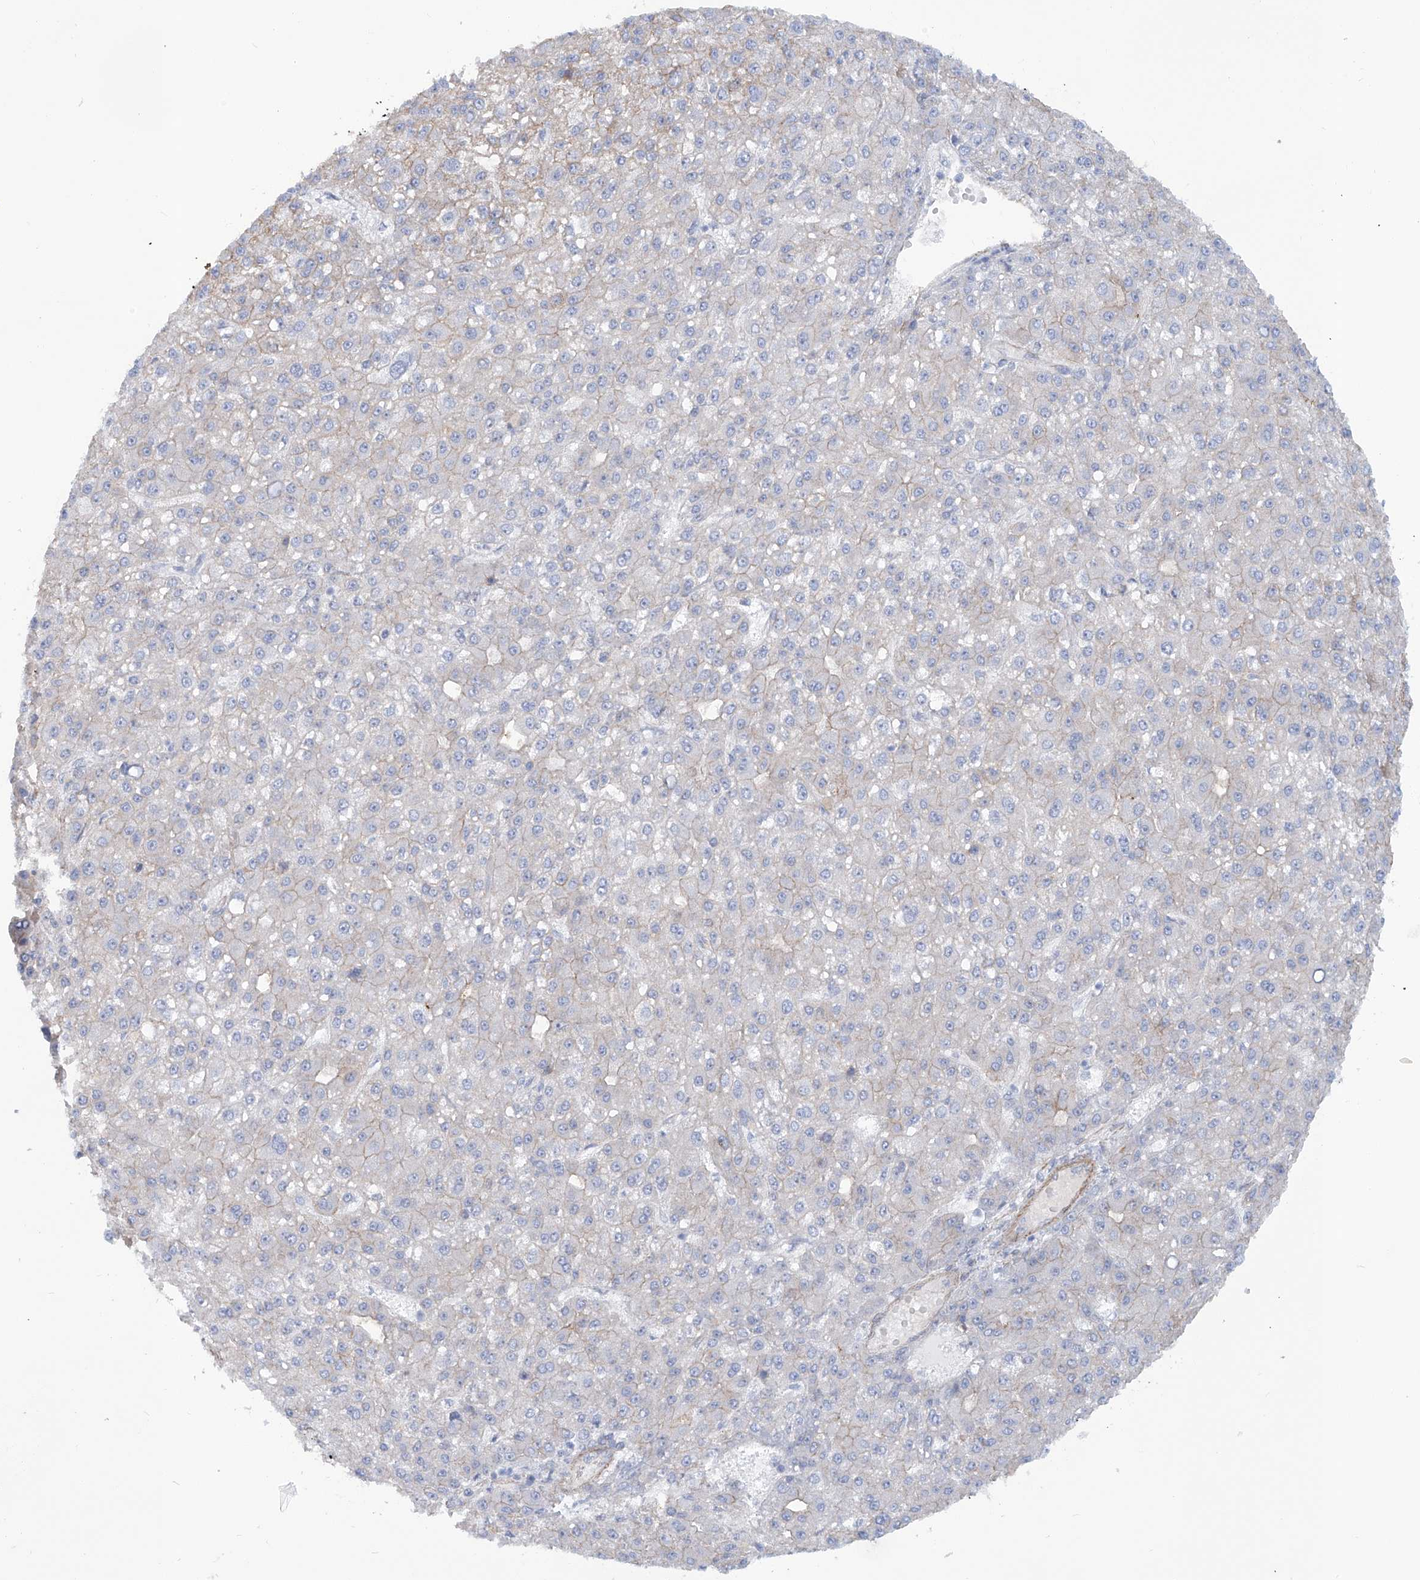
{"staining": {"intensity": "weak", "quantity": "<25%", "location": "cytoplasmic/membranous"}, "tissue": "liver cancer", "cell_type": "Tumor cells", "image_type": "cancer", "snomed": [{"axis": "morphology", "description": "Carcinoma, Hepatocellular, NOS"}, {"axis": "topography", "description": "Liver"}], "caption": "Liver cancer (hepatocellular carcinoma) stained for a protein using immunohistochemistry (IHC) displays no expression tumor cells.", "gene": "ZNF490", "patient": {"sex": "male", "age": 67}}